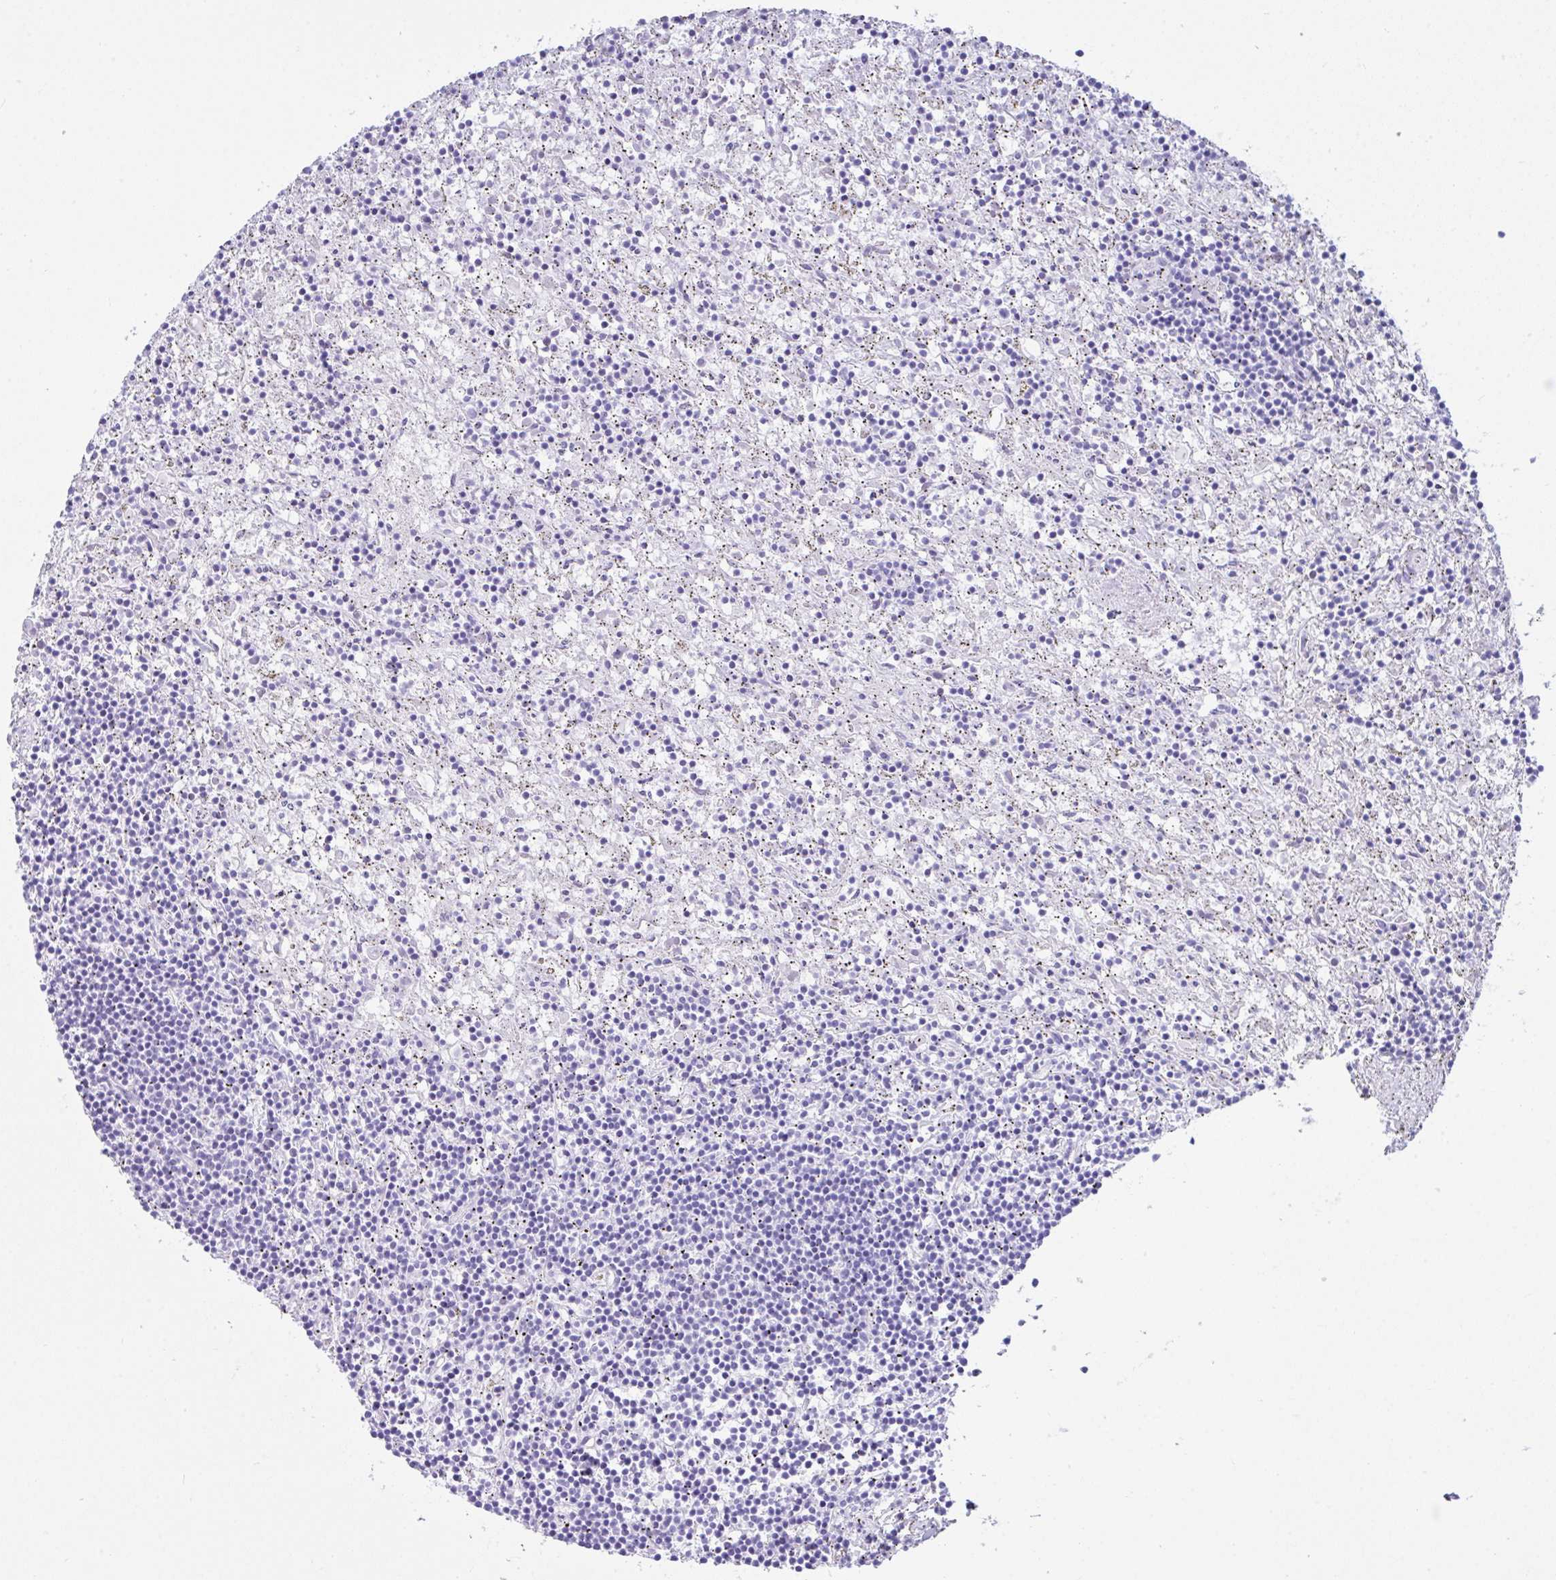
{"staining": {"intensity": "negative", "quantity": "none", "location": "none"}, "tissue": "lymphoma", "cell_type": "Tumor cells", "image_type": "cancer", "snomed": [{"axis": "morphology", "description": "Malignant lymphoma, non-Hodgkin's type, Low grade"}, {"axis": "topography", "description": "Spleen"}], "caption": "A micrograph of malignant lymphoma, non-Hodgkin's type (low-grade) stained for a protein reveals no brown staining in tumor cells.", "gene": "LGALS4", "patient": {"sex": "male", "age": 76}}